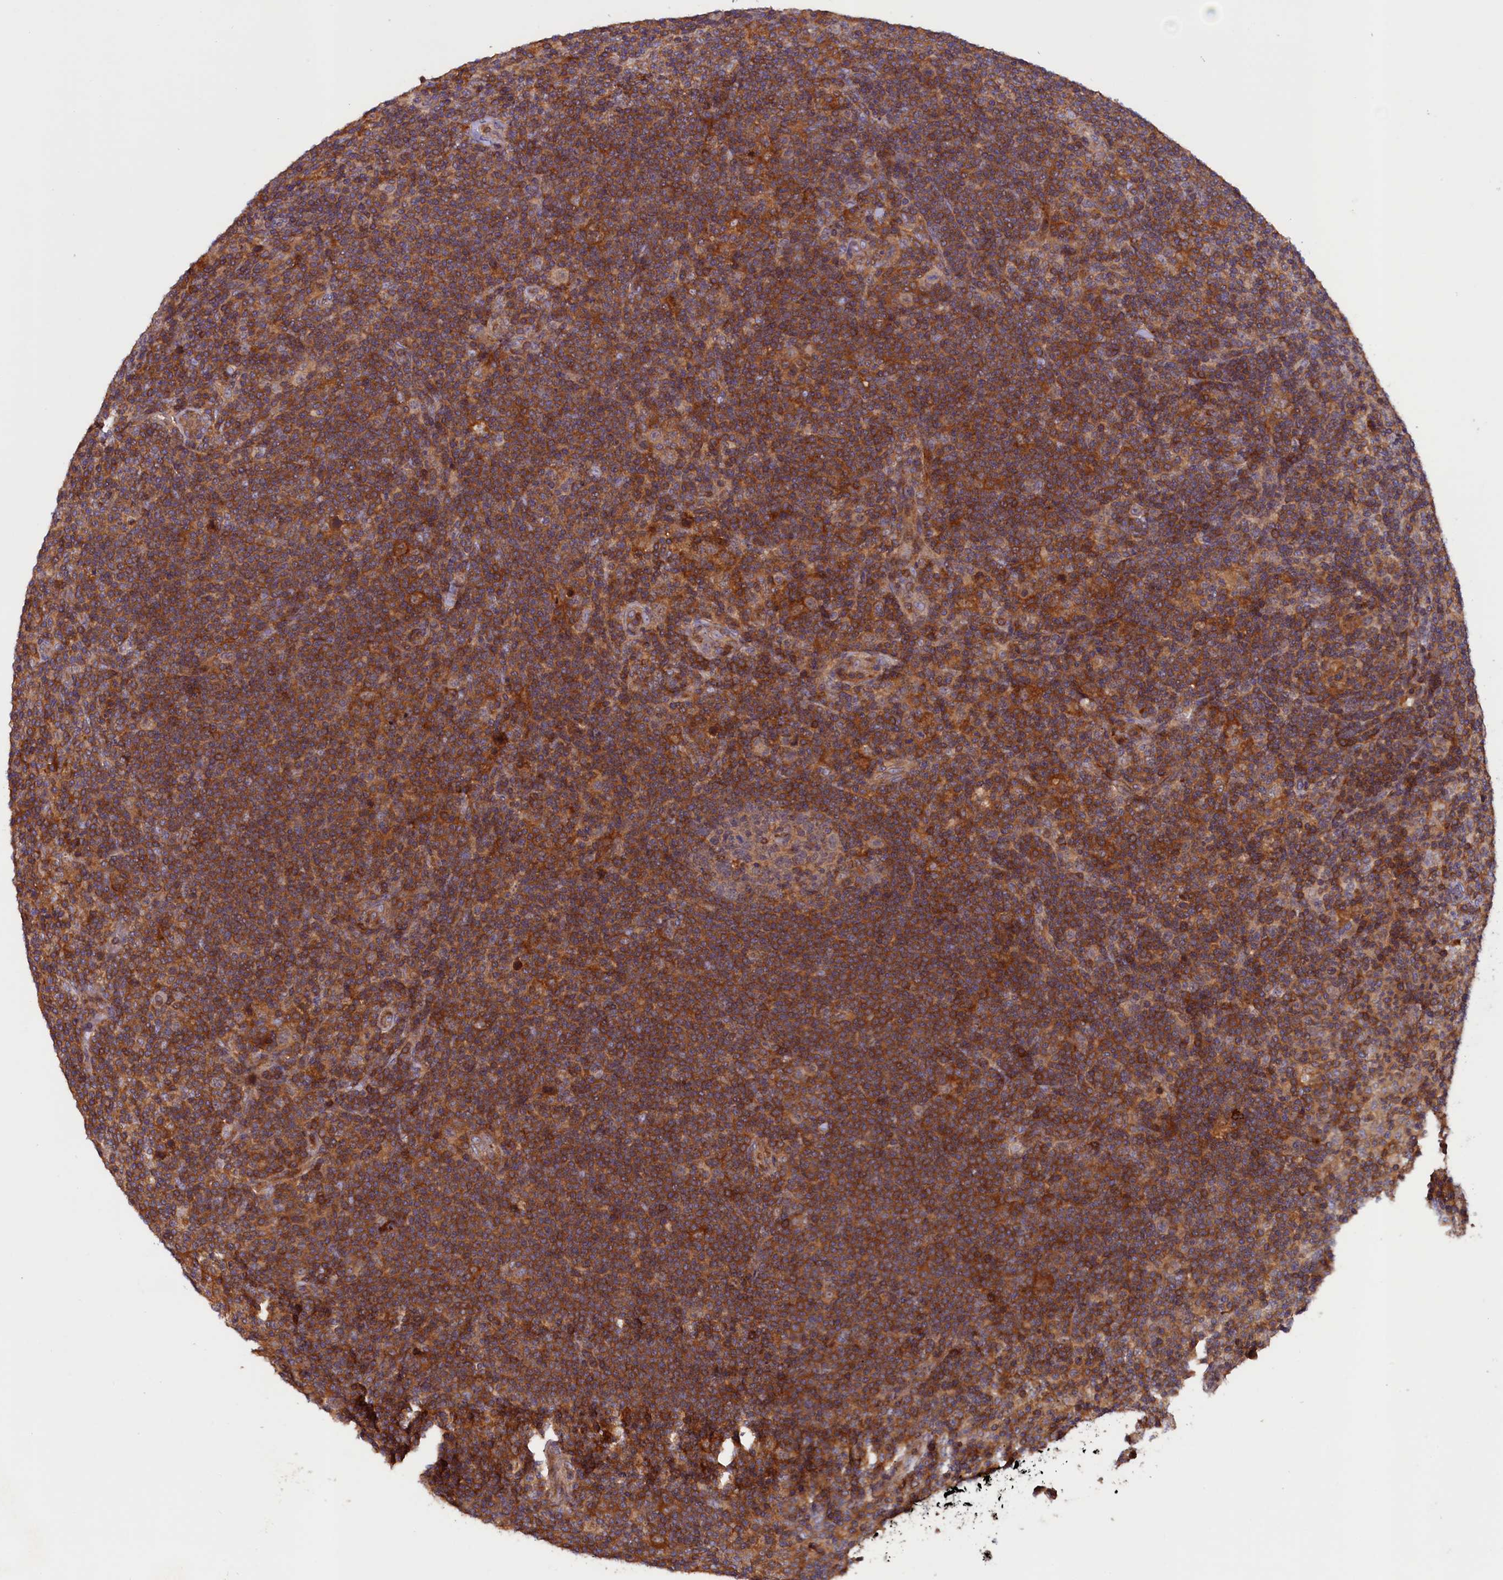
{"staining": {"intensity": "weak", "quantity": ">75%", "location": "cytoplasmic/membranous"}, "tissue": "lymphoma", "cell_type": "Tumor cells", "image_type": "cancer", "snomed": [{"axis": "morphology", "description": "Hodgkin's disease, NOS"}, {"axis": "topography", "description": "Lymph node"}], "caption": "There is low levels of weak cytoplasmic/membranous staining in tumor cells of Hodgkin's disease, as demonstrated by immunohistochemical staining (brown color).", "gene": "DUOXA1", "patient": {"sex": "female", "age": 57}}